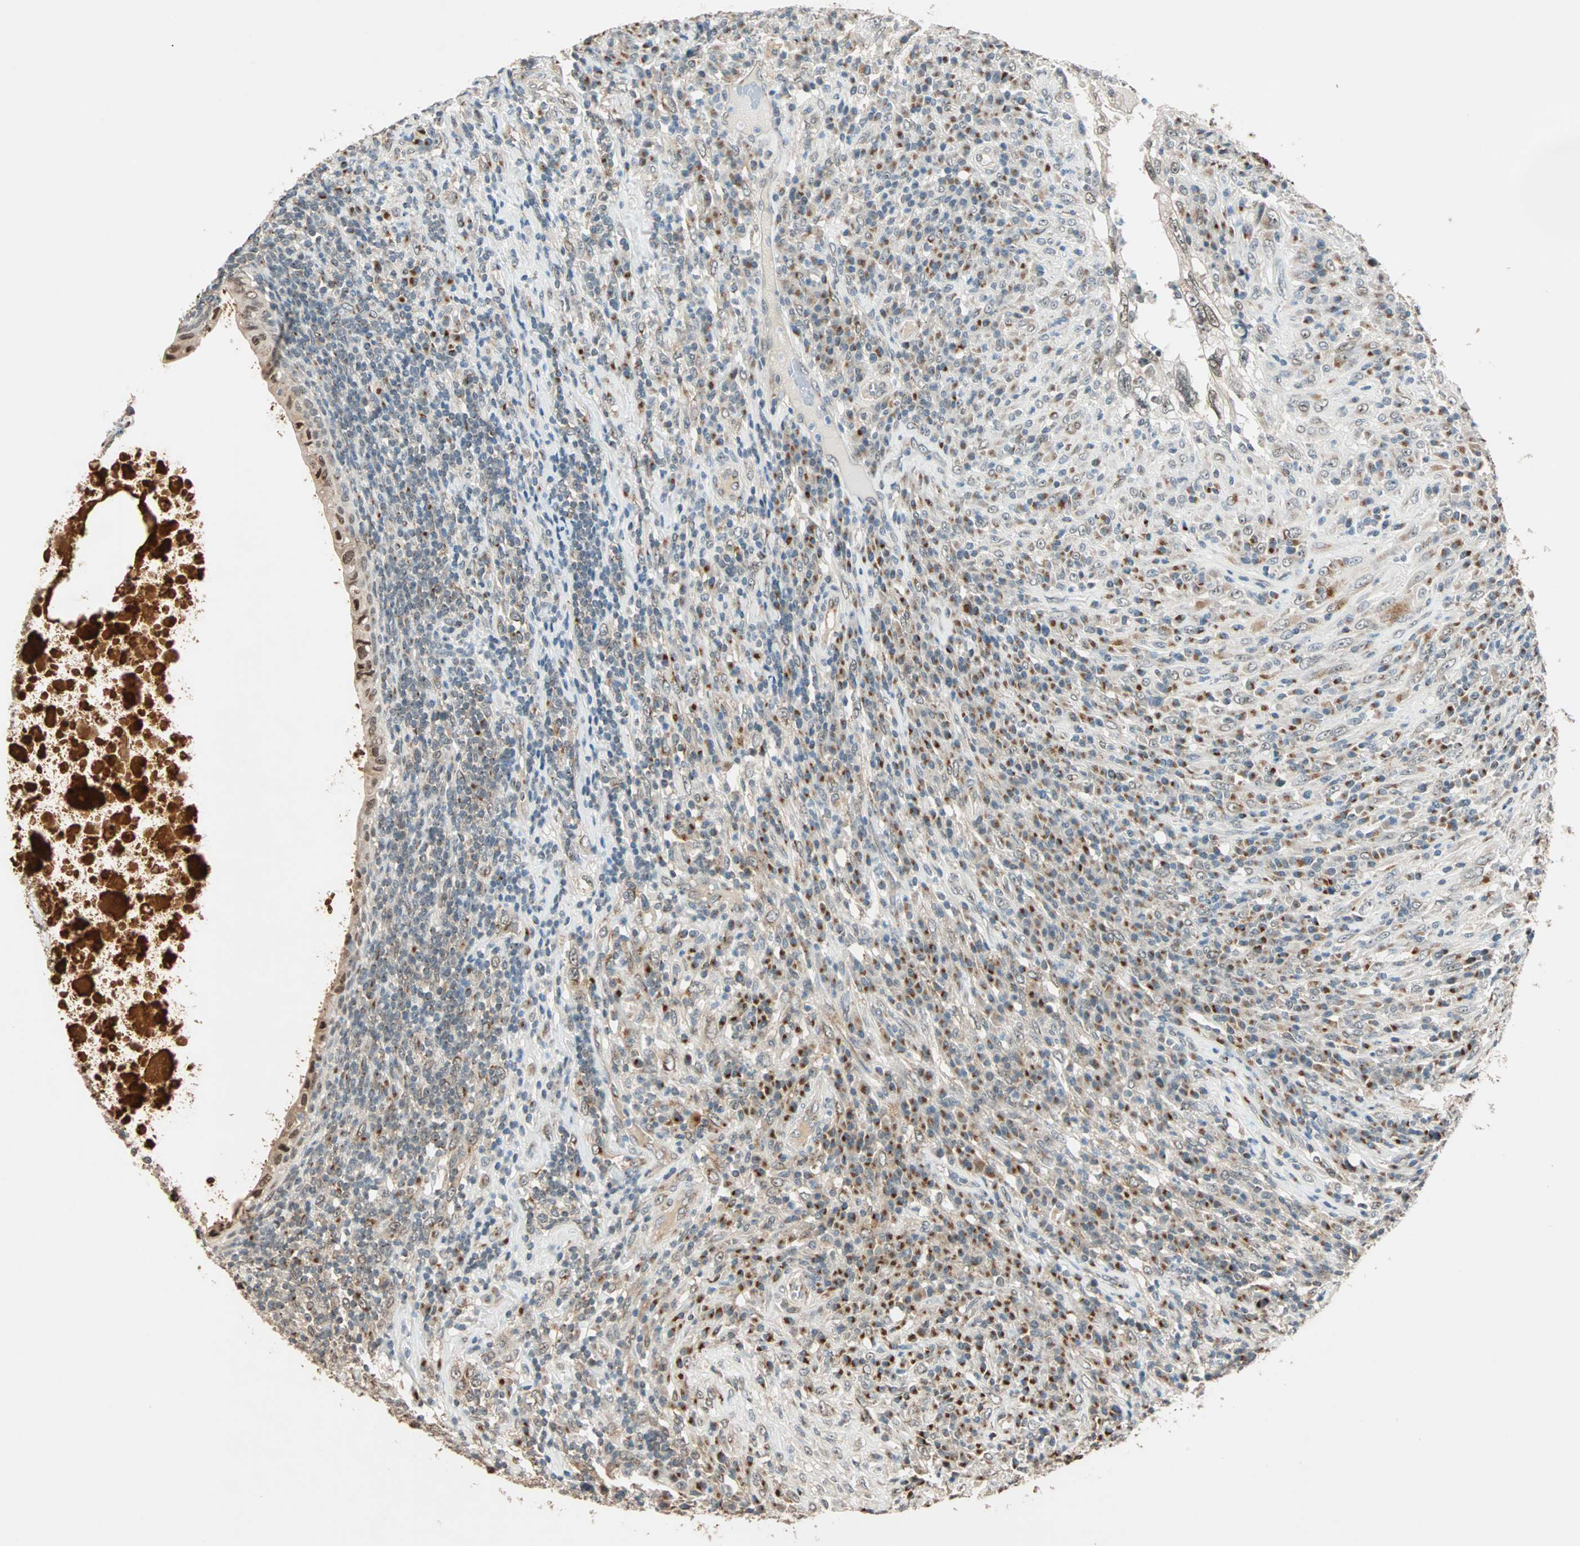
{"staining": {"intensity": "weak", "quantity": "25%-75%", "location": "cytoplasmic/membranous"}, "tissue": "testis cancer", "cell_type": "Tumor cells", "image_type": "cancer", "snomed": [{"axis": "morphology", "description": "Necrosis, NOS"}, {"axis": "morphology", "description": "Carcinoma, Embryonal, NOS"}, {"axis": "topography", "description": "Testis"}], "caption": "Protein analysis of testis cancer (embryonal carcinoma) tissue demonstrates weak cytoplasmic/membranous positivity in about 25%-75% of tumor cells.", "gene": "PRDM2", "patient": {"sex": "male", "age": 19}}